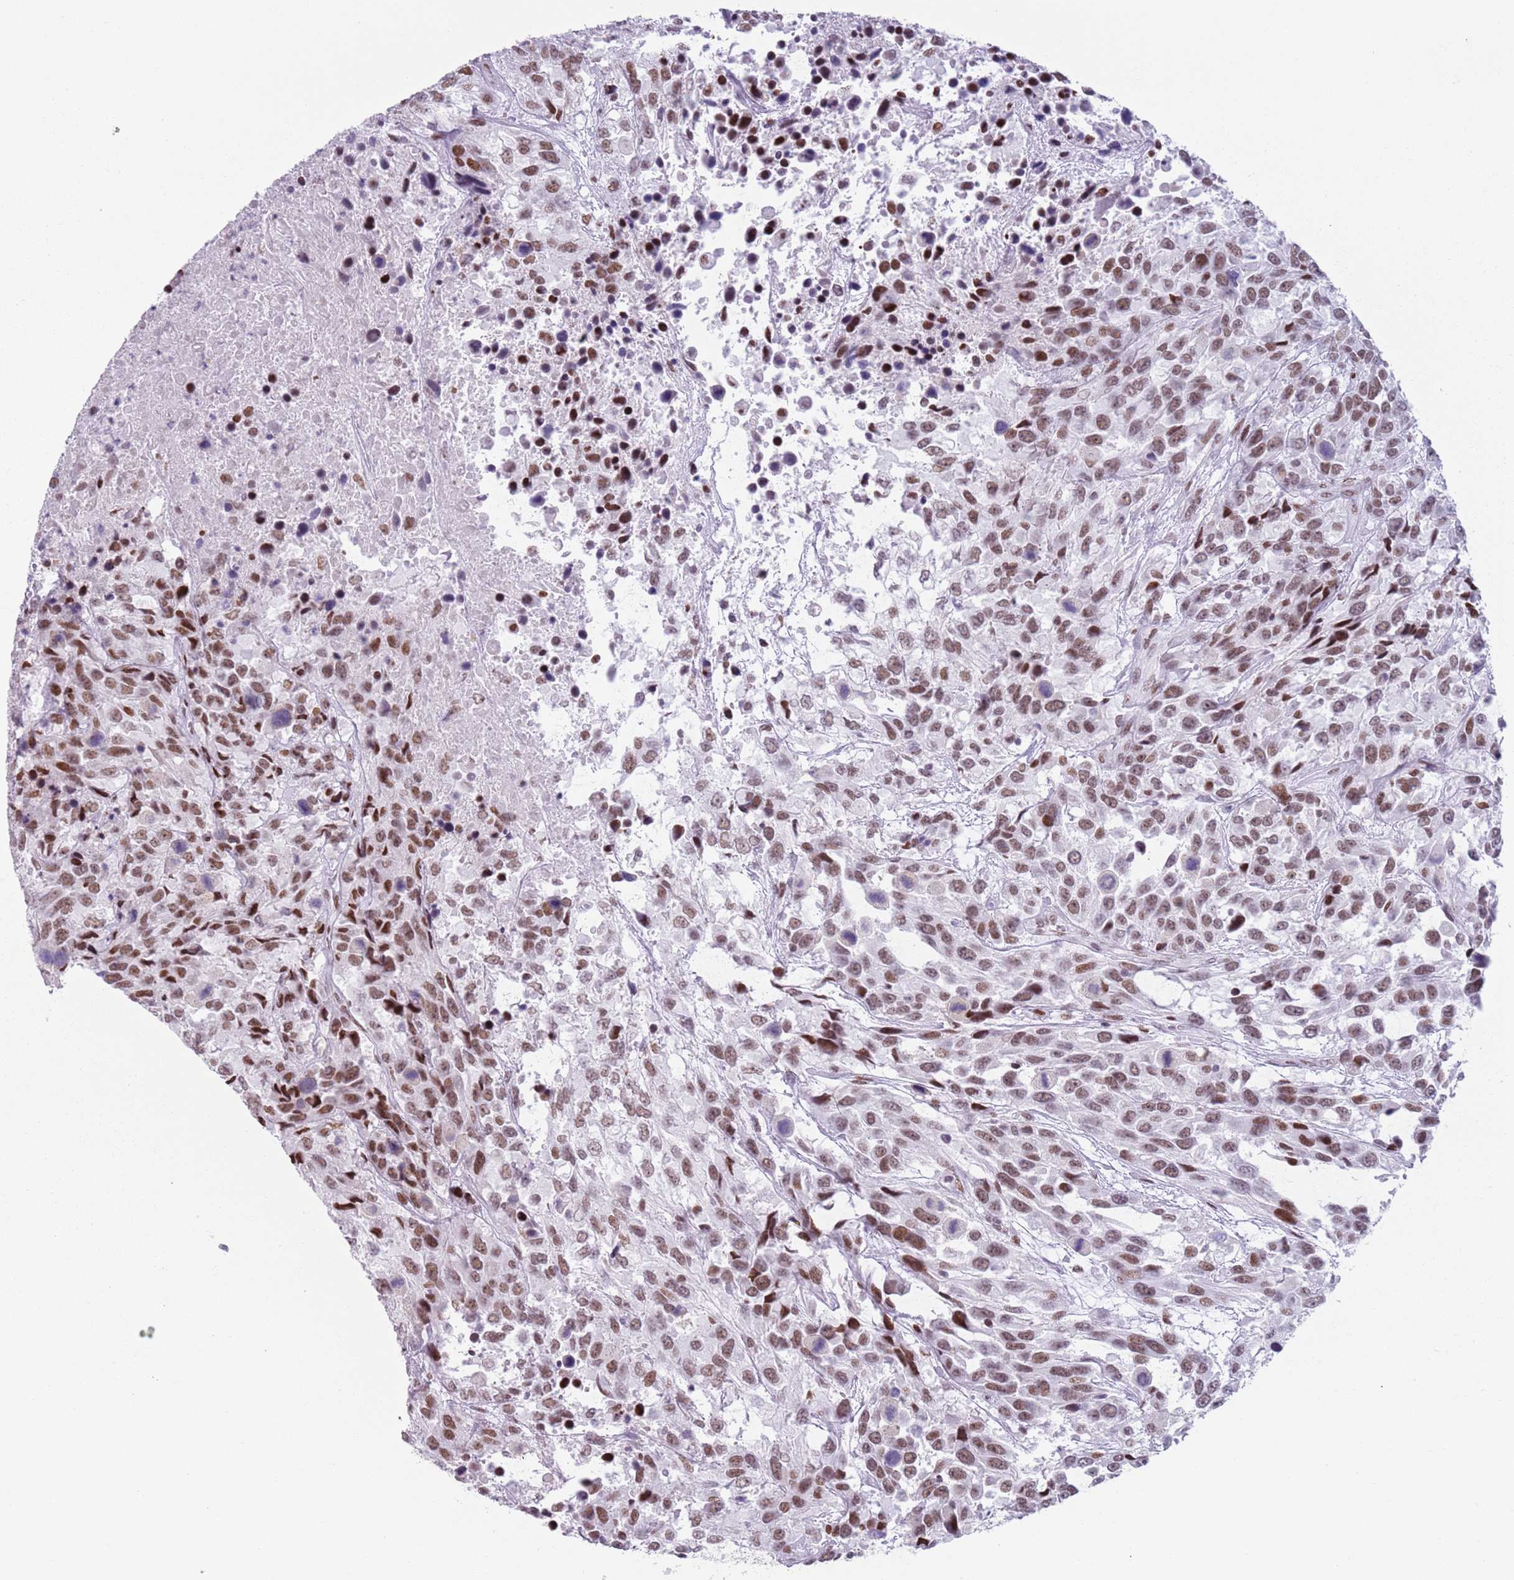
{"staining": {"intensity": "moderate", "quantity": ">75%", "location": "nuclear"}, "tissue": "urothelial cancer", "cell_type": "Tumor cells", "image_type": "cancer", "snomed": [{"axis": "morphology", "description": "Urothelial carcinoma, High grade"}, {"axis": "topography", "description": "Urinary bladder"}], "caption": "A micrograph showing moderate nuclear expression in approximately >75% of tumor cells in urothelial cancer, as visualized by brown immunohistochemical staining.", "gene": "FAM104B", "patient": {"sex": "female", "age": 70}}